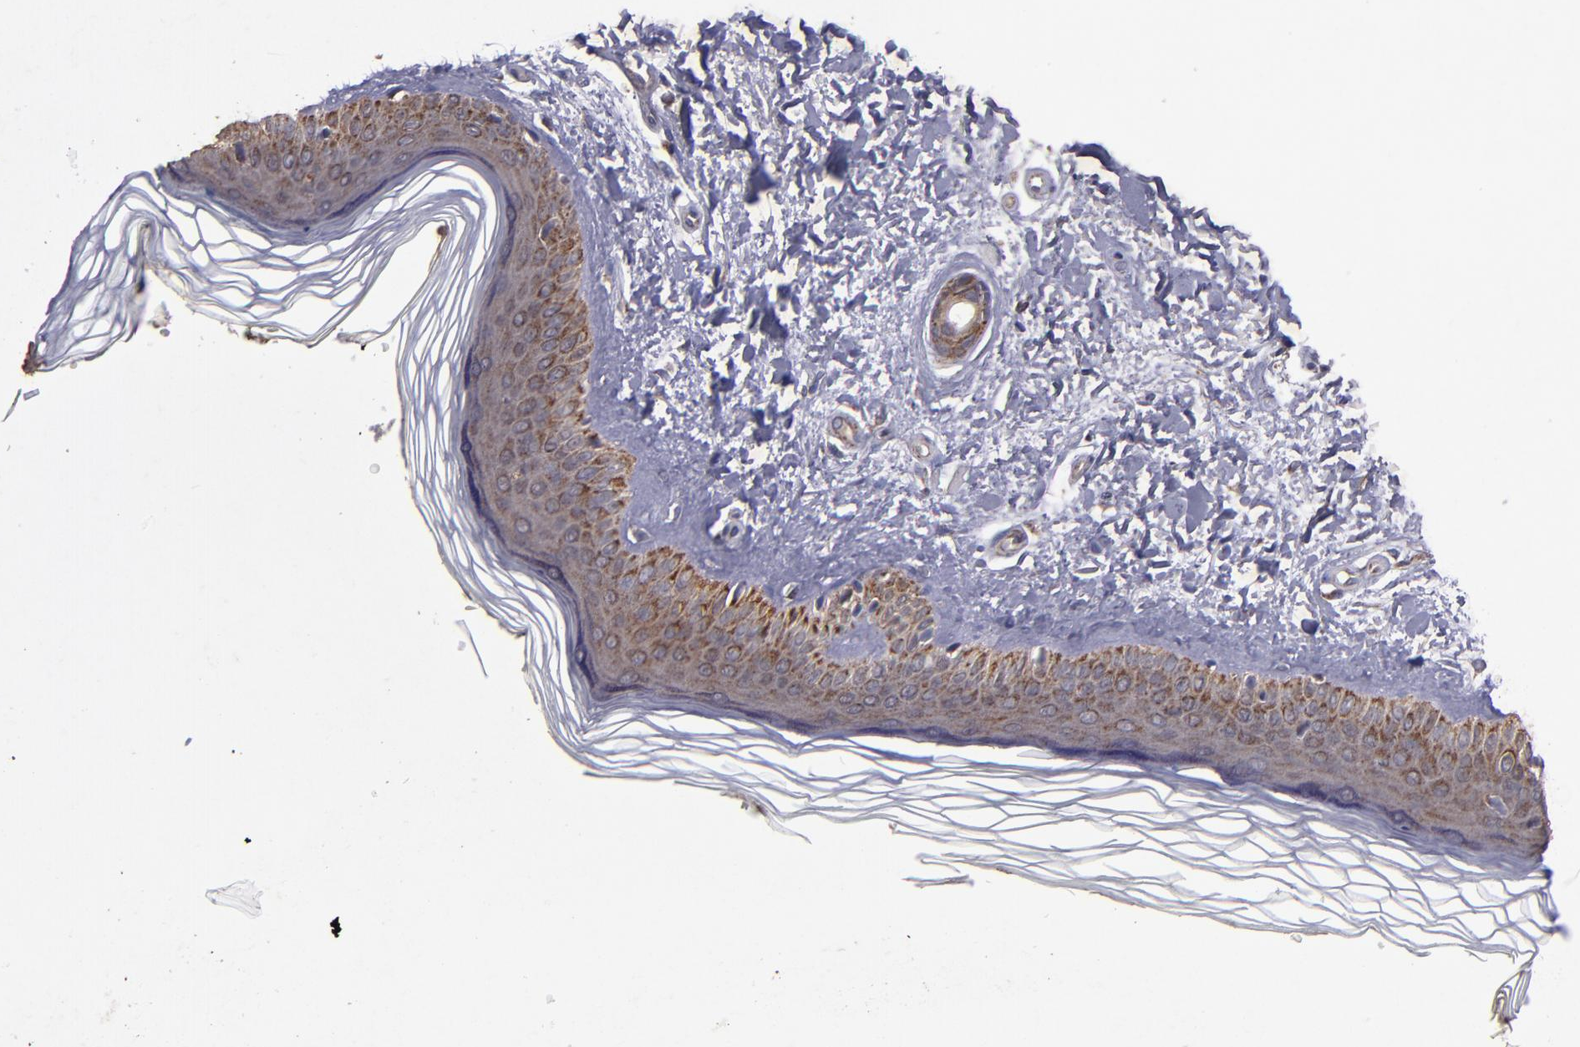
{"staining": {"intensity": "weak", "quantity": ">75%", "location": "cytoplasmic/membranous"}, "tissue": "skin", "cell_type": "Fibroblasts", "image_type": "normal", "snomed": [{"axis": "morphology", "description": "Normal tissue, NOS"}, {"axis": "topography", "description": "Skin"}], "caption": "Benign skin displays weak cytoplasmic/membranous expression in about >75% of fibroblasts.", "gene": "TIMM9", "patient": {"sex": "female", "age": 19}}